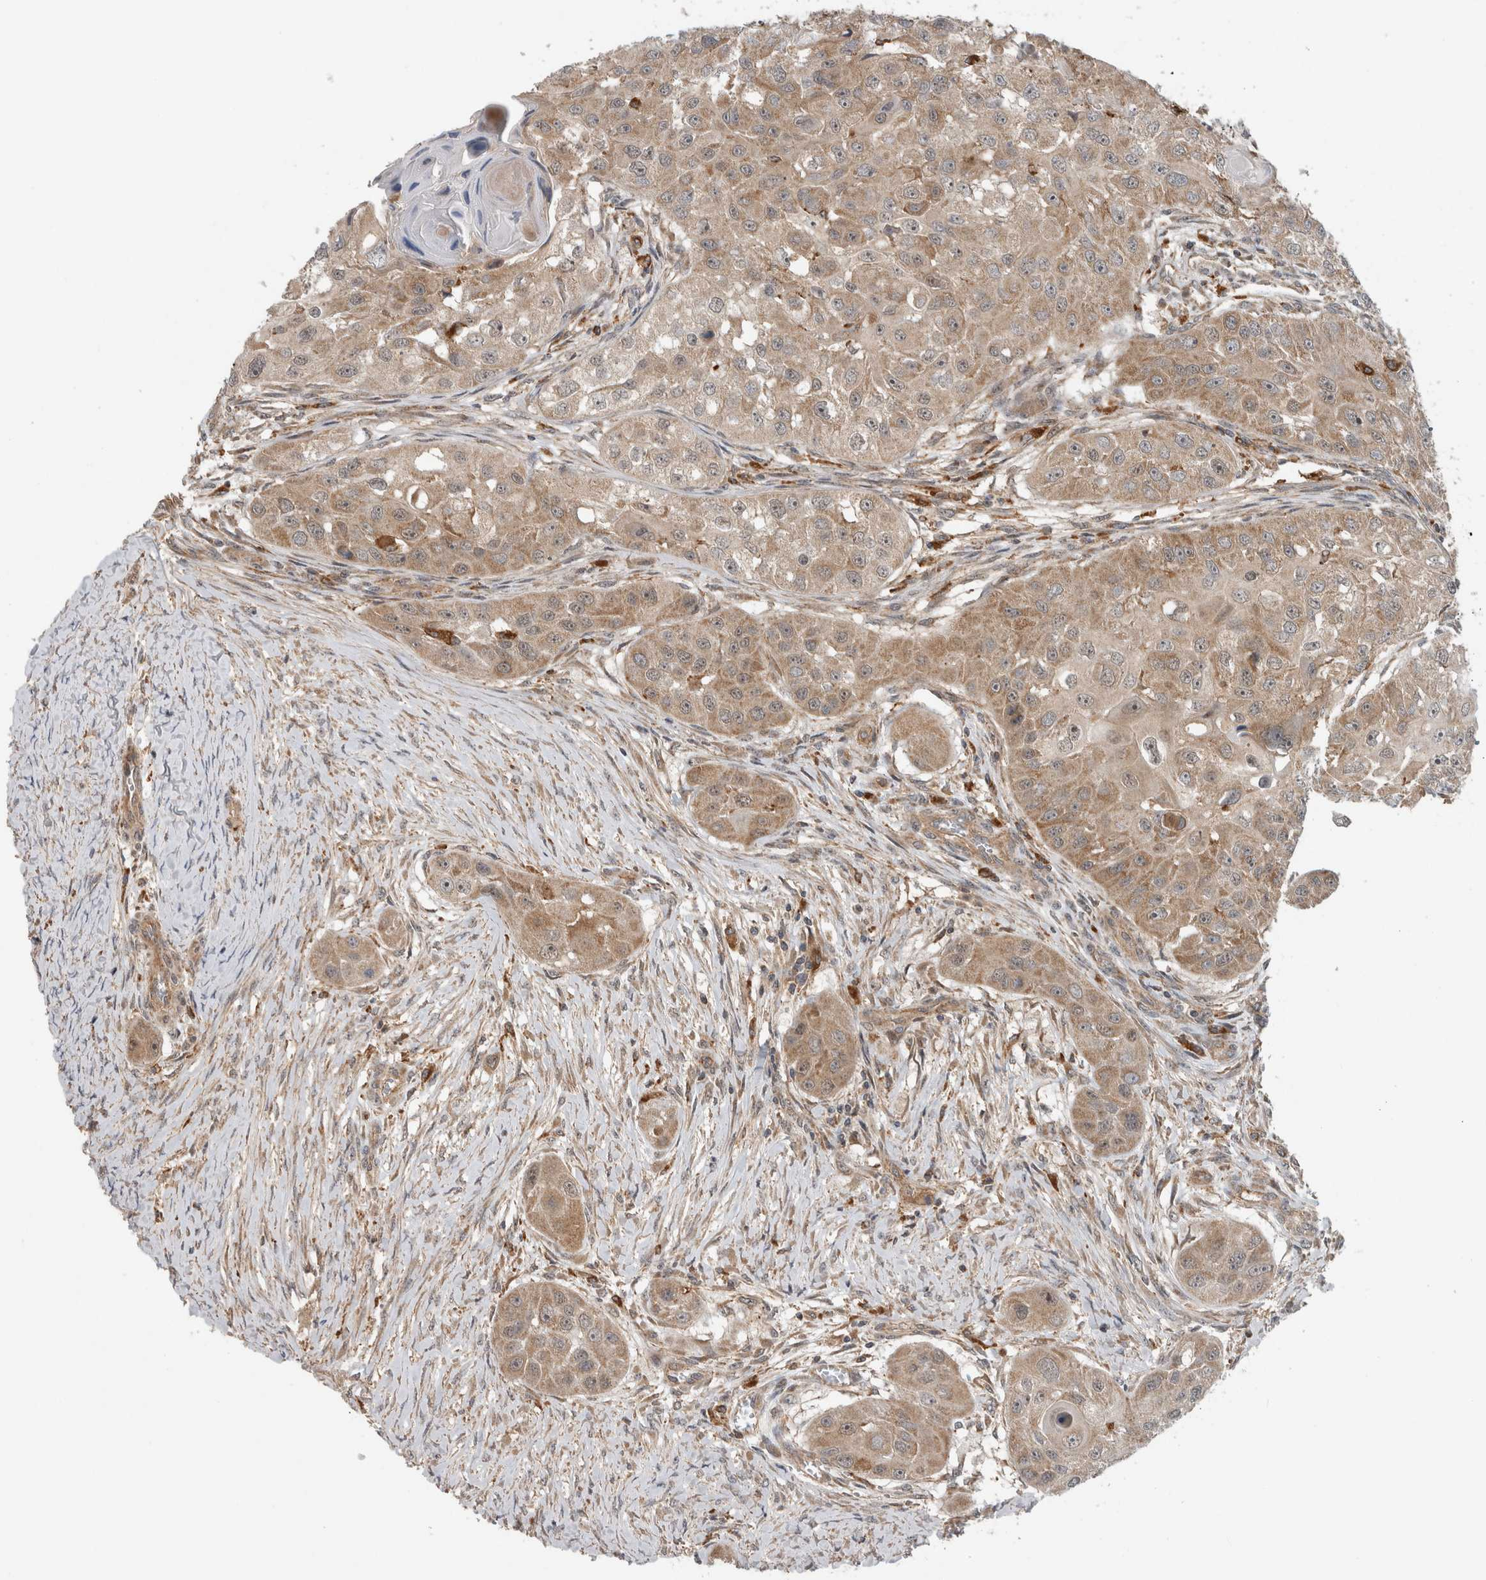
{"staining": {"intensity": "moderate", "quantity": ">75%", "location": "cytoplasmic/membranous"}, "tissue": "head and neck cancer", "cell_type": "Tumor cells", "image_type": "cancer", "snomed": [{"axis": "morphology", "description": "Normal tissue, NOS"}, {"axis": "morphology", "description": "Squamous cell carcinoma, NOS"}, {"axis": "topography", "description": "Skeletal muscle"}, {"axis": "topography", "description": "Head-Neck"}], "caption": "Human squamous cell carcinoma (head and neck) stained for a protein (brown) shows moderate cytoplasmic/membranous positive staining in approximately >75% of tumor cells.", "gene": "ADGRL3", "patient": {"sex": "male", "age": 51}}